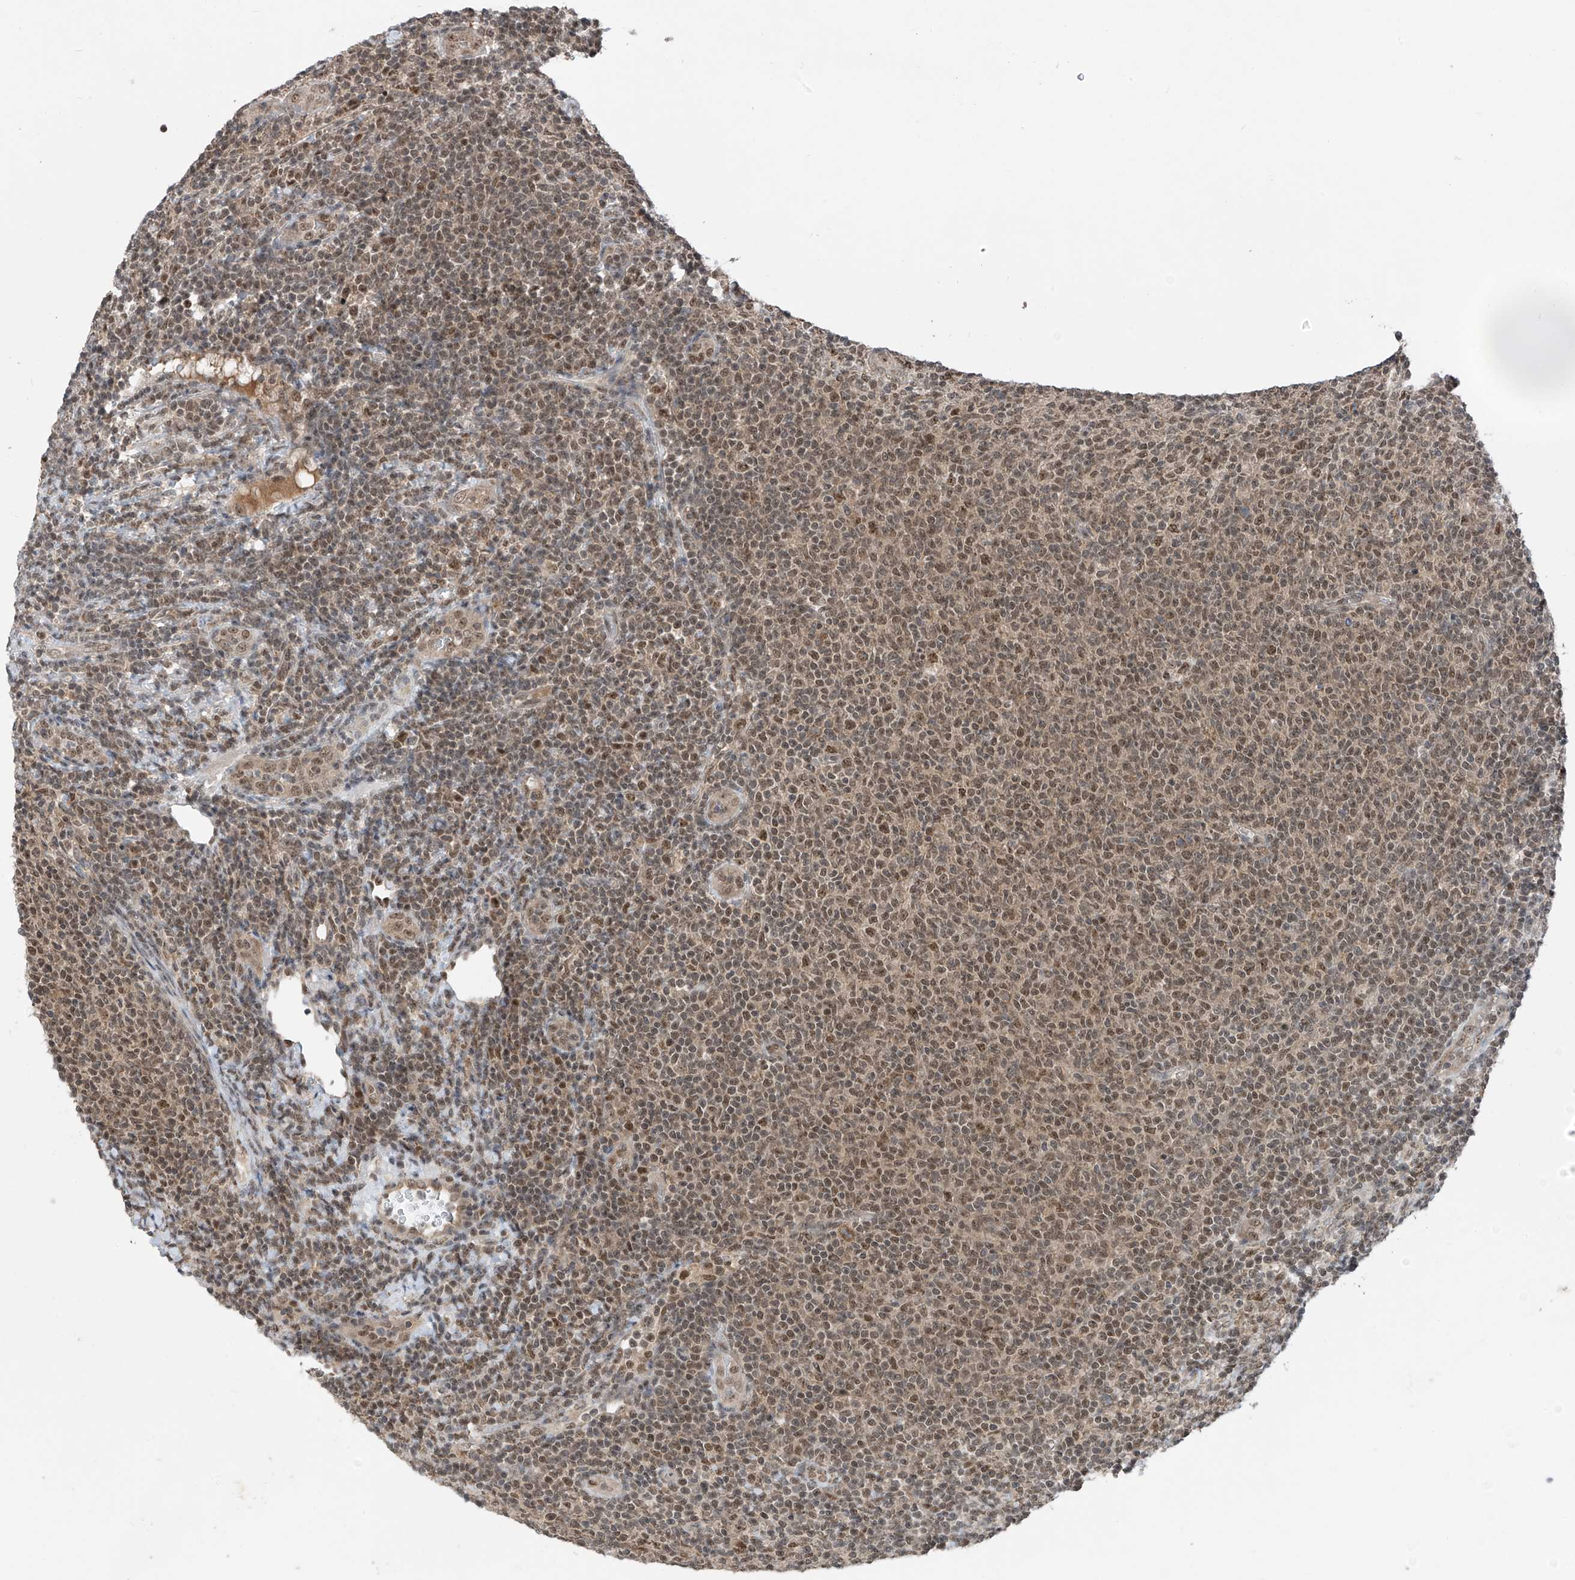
{"staining": {"intensity": "moderate", "quantity": ">75%", "location": "nuclear"}, "tissue": "lymphoma", "cell_type": "Tumor cells", "image_type": "cancer", "snomed": [{"axis": "morphology", "description": "Malignant lymphoma, non-Hodgkin's type, Low grade"}, {"axis": "topography", "description": "Lymph node"}], "caption": "Low-grade malignant lymphoma, non-Hodgkin's type stained for a protein displays moderate nuclear positivity in tumor cells.", "gene": "RPAIN", "patient": {"sex": "male", "age": 66}}